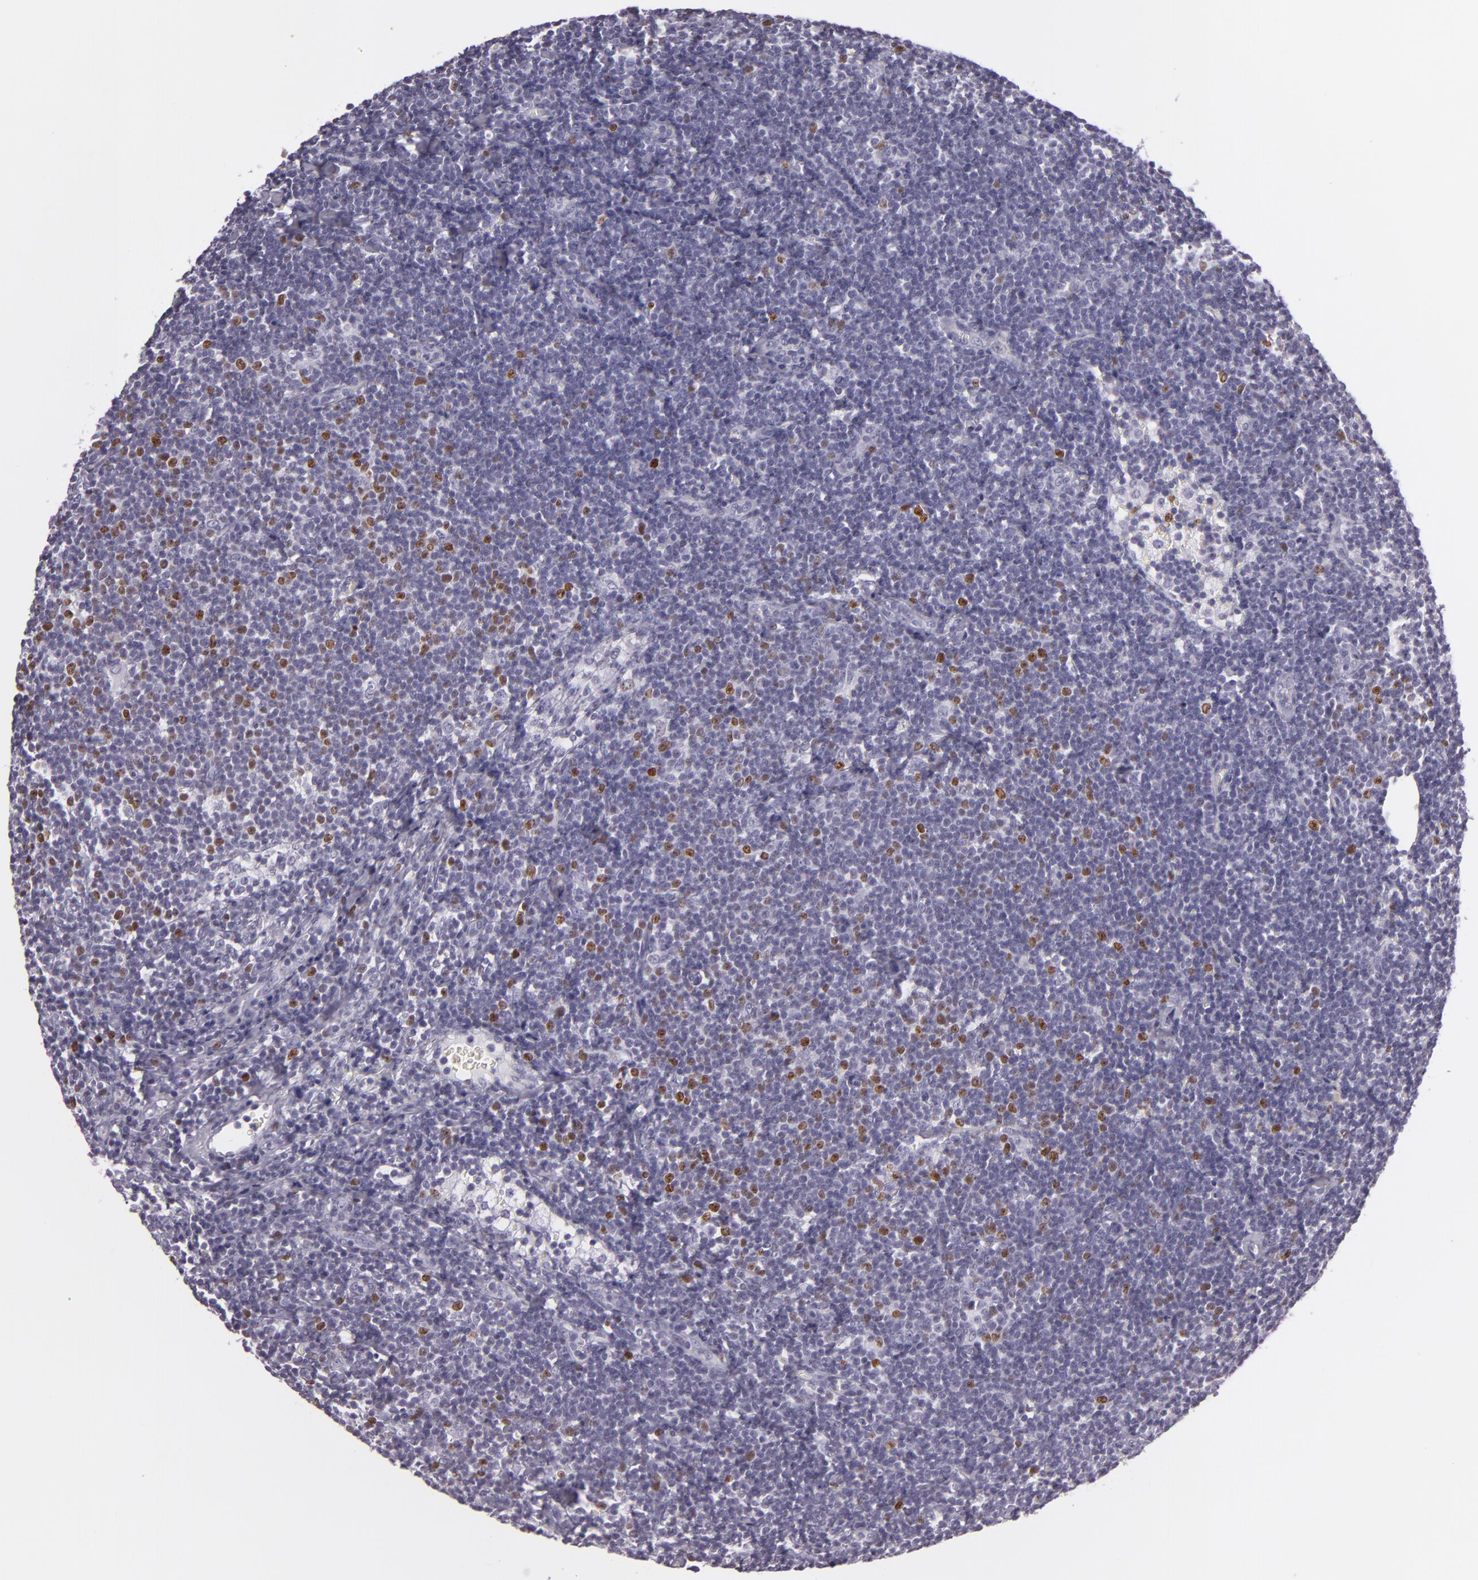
{"staining": {"intensity": "moderate", "quantity": ">75%", "location": "nuclear"}, "tissue": "lymphoma", "cell_type": "Tumor cells", "image_type": "cancer", "snomed": [{"axis": "morphology", "description": "Malignant lymphoma, non-Hodgkin's type, Low grade"}, {"axis": "topography", "description": "Lymph node"}], "caption": "Human lymphoma stained with a brown dye shows moderate nuclear positive positivity in approximately >75% of tumor cells.", "gene": "MCM3", "patient": {"sex": "male", "age": 65}}